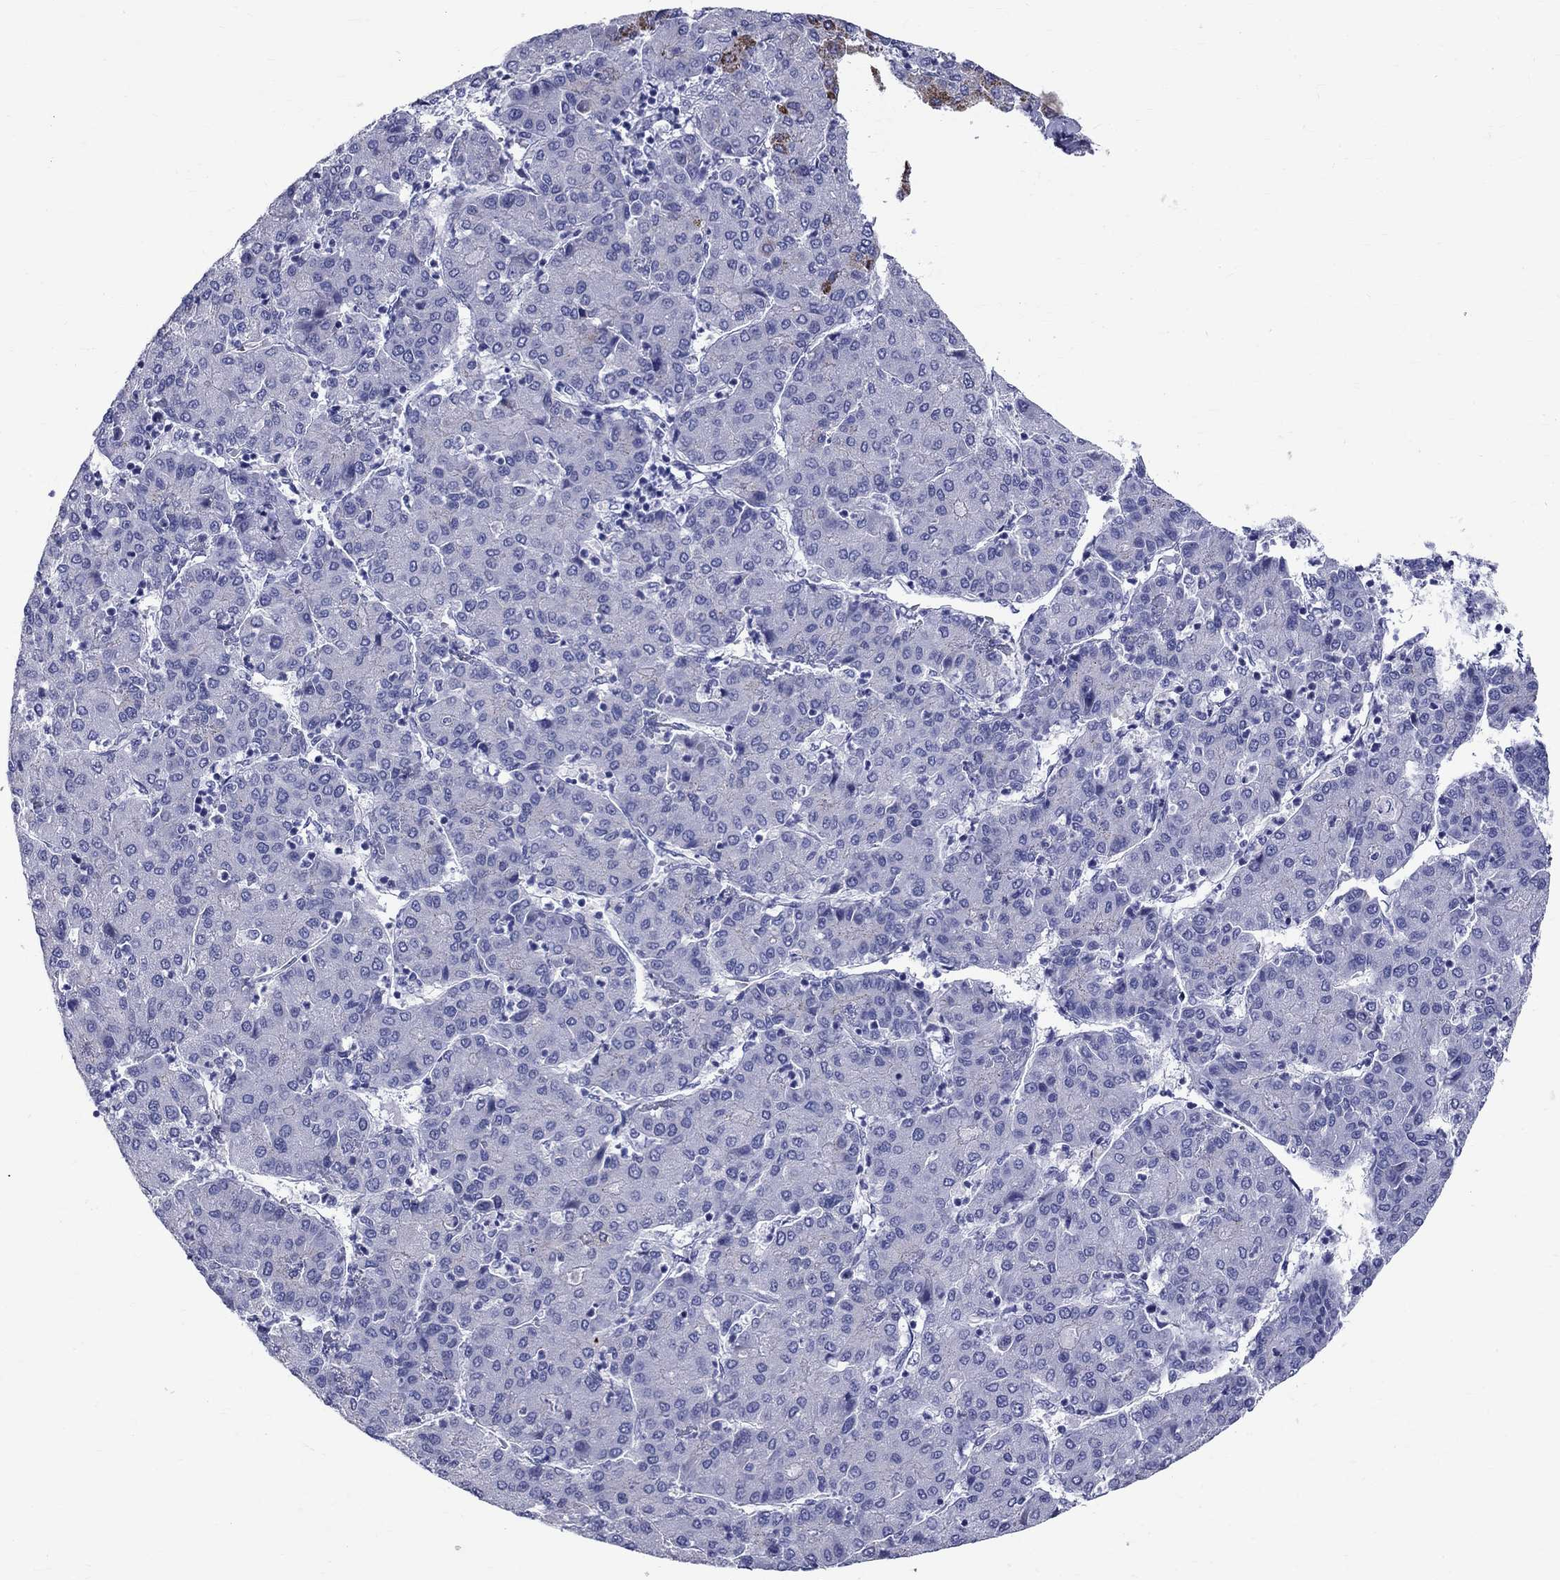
{"staining": {"intensity": "negative", "quantity": "none", "location": "none"}, "tissue": "liver cancer", "cell_type": "Tumor cells", "image_type": "cancer", "snomed": [{"axis": "morphology", "description": "Carcinoma, Hepatocellular, NOS"}, {"axis": "topography", "description": "Liver"}], "caption": "IHC of hepatocellular carcinoma (liver) demonstrates no positivity in tumor cells.", "gene": "CEP43", "patient": {"sex": "male", "age": 65}}